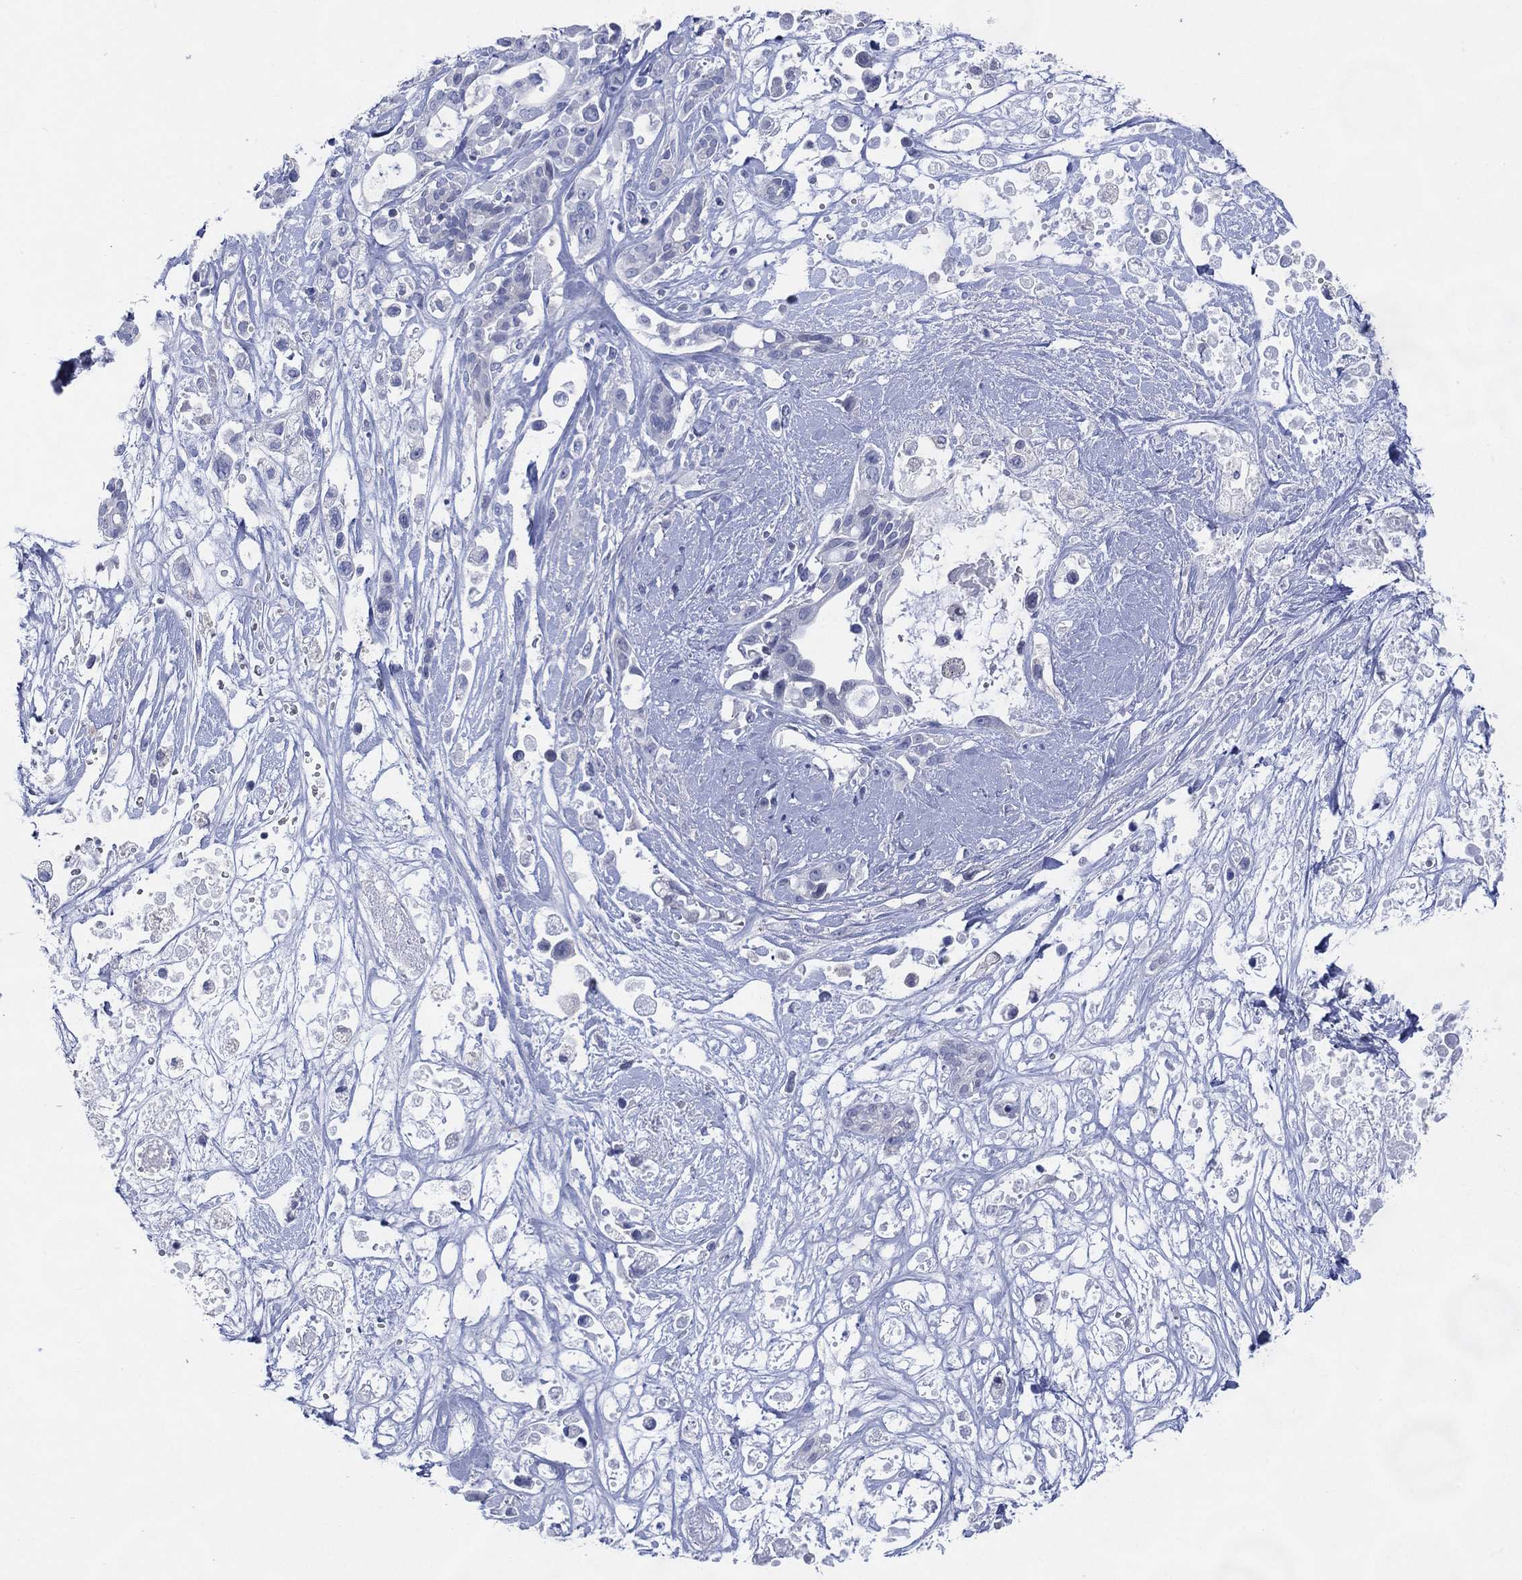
{"staining": {"intensity": "negative", "quantity": "none", "location": "none"}, "tissue": "pancreatic cancer", "cell_type": "Tumor cells", "image_type": "cancer", "snomed": [{"axis": "morphology", "description": "Adenocarcinoma, NOS"}, {"axis": "topography", "description": "Pancreas"}], "caption": "High magnification brightfield microscopy of pancreatic cancer (adenocarcinoma) stained with DAB (3,3'-diaminobenzidine) (brown) and counterstained with hematoxylin (blue): tumor cells show no significant expression.", "gene": "TMEM247", "patient": {"sex": "male", "age": 44}}